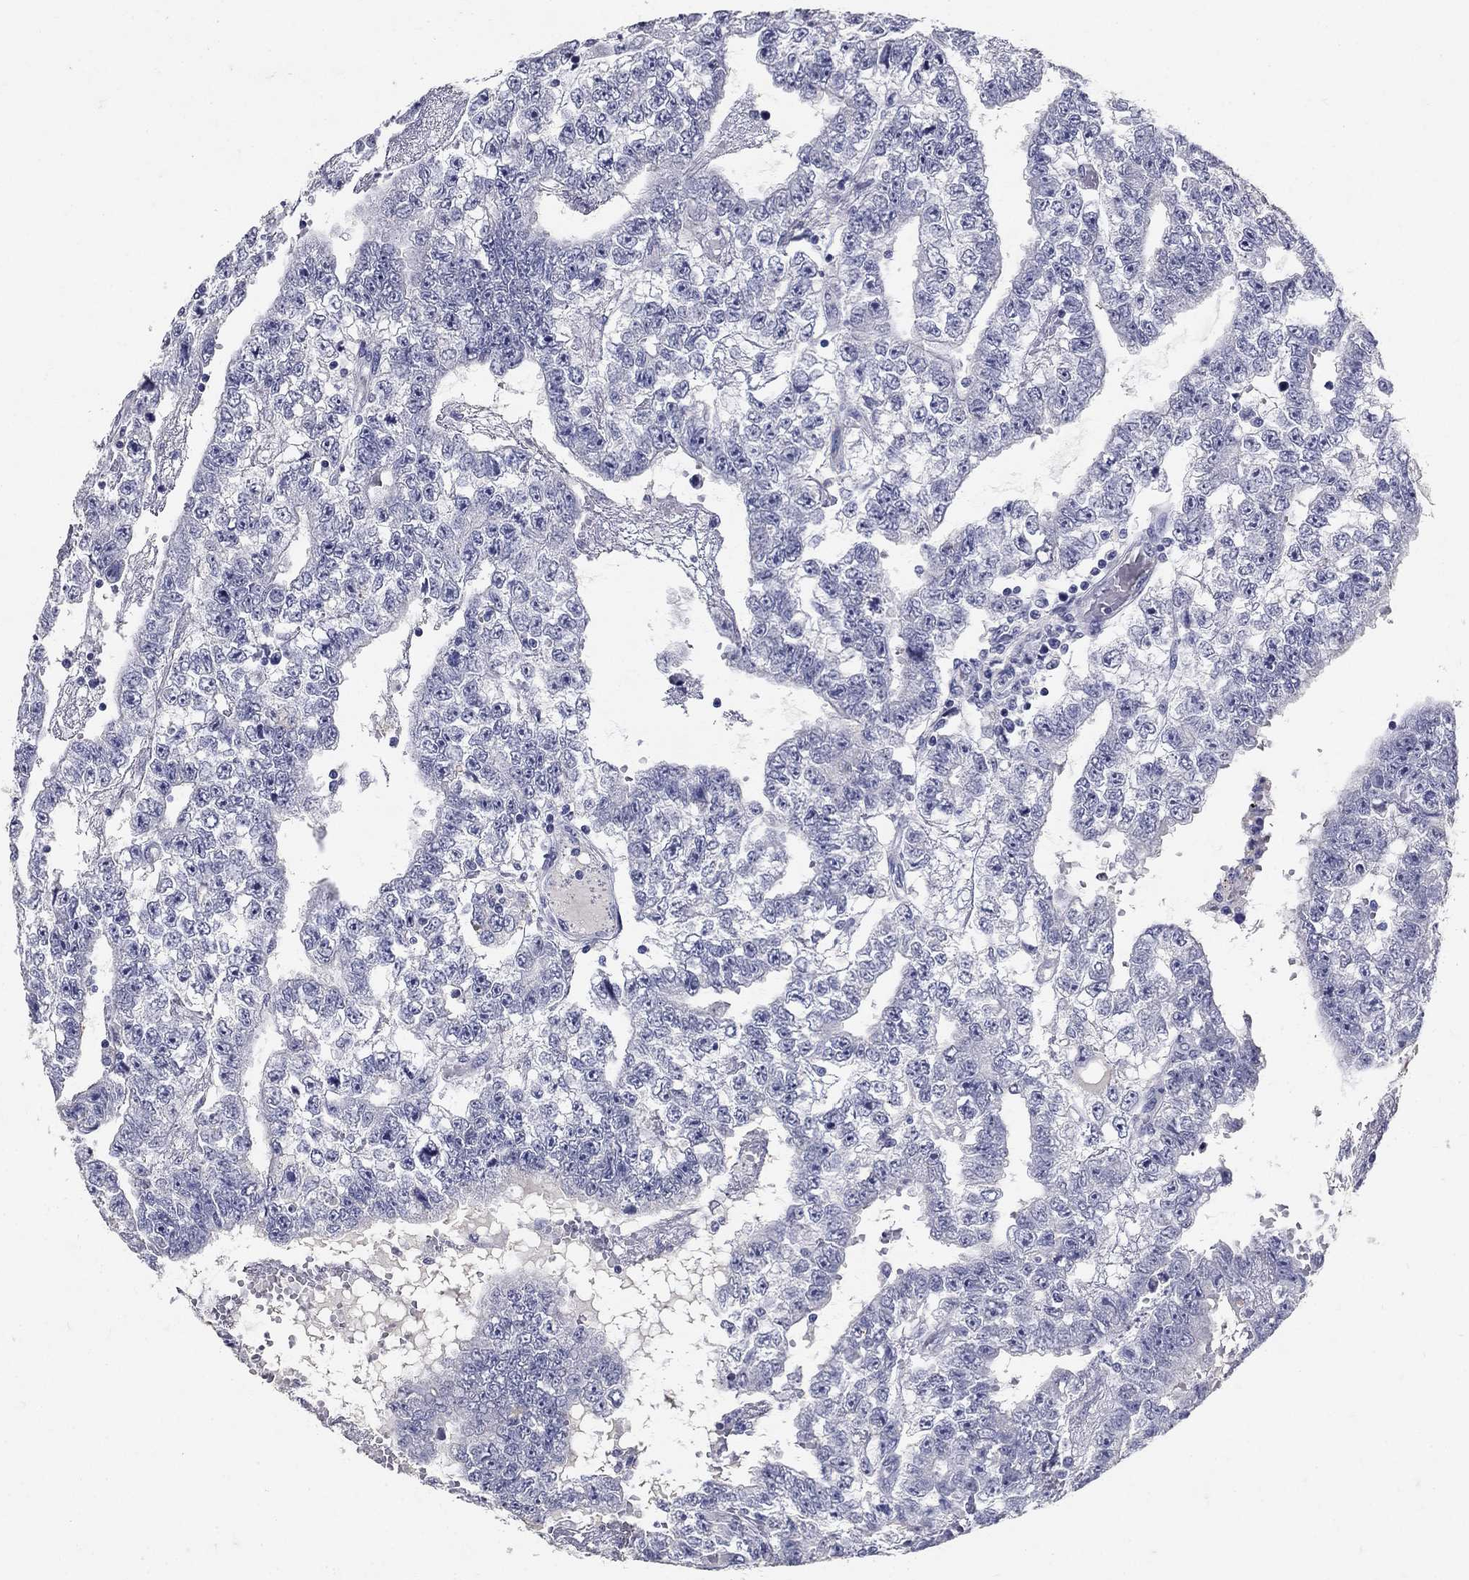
{"staining": {"intensity": "negative", "quantity": "none", "location": "none"}, "tissue": "testis cancer", "cell_type": "Tumor cells", "image_type": "cancer", "snomed": [{"axis": "morphology", "description": "Carcinoma, Embryonal, NOS"}, {"axis": "topography", "description": "Testis"}], "caption": "A micrograph of embryonal carcinoma (testis) stained for a protein demonstrates no brown staining in tumor cells.", "gene": "POMC", "patient": {"sex": "male", "age": 25}}